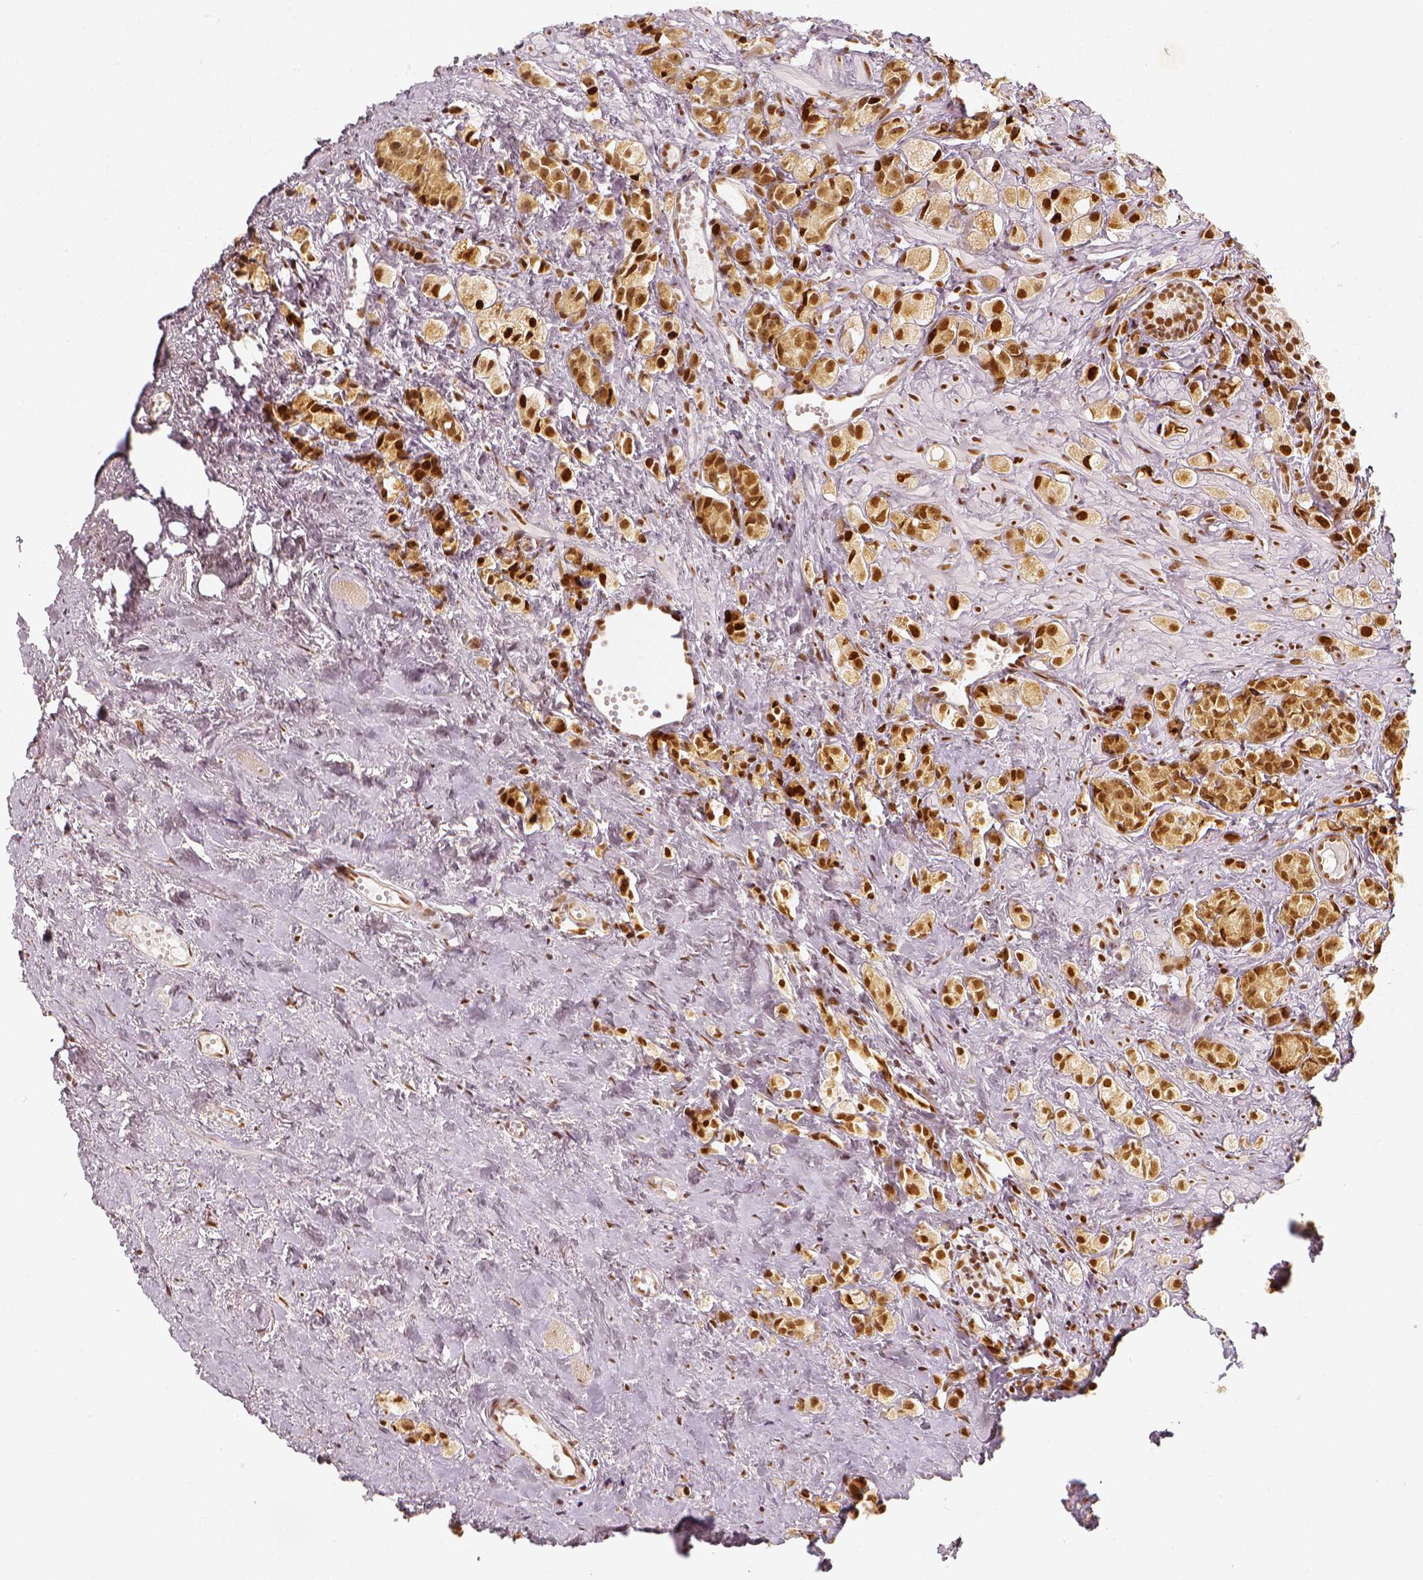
{"staining": {"intensity": "strong", "quantity": ">75%", "location": "nuclear"}, "tissue": "prostate cancer", "cell_type": "Tumor cells", "image_type": "cancer", "snomed": [{"axis": "morphology", "description": "Adenocarcinoma, High grade"}, {"axis": "topography", "description": "Prostate"}], "caption": "A high amount of strong nuclear staining is identified in approximately >75% of tumor cells in prostate cancer (adenocarcinoma (high-grade)) tissue. The staining is performed using DAB (3,3'-diaminobenzidine) brown chromogen to label protein expression. The nuclei are counter-stained blue using hematoxylin.", "gene": "KDM5B", "patient": {"sex": "male", "age": 81}}